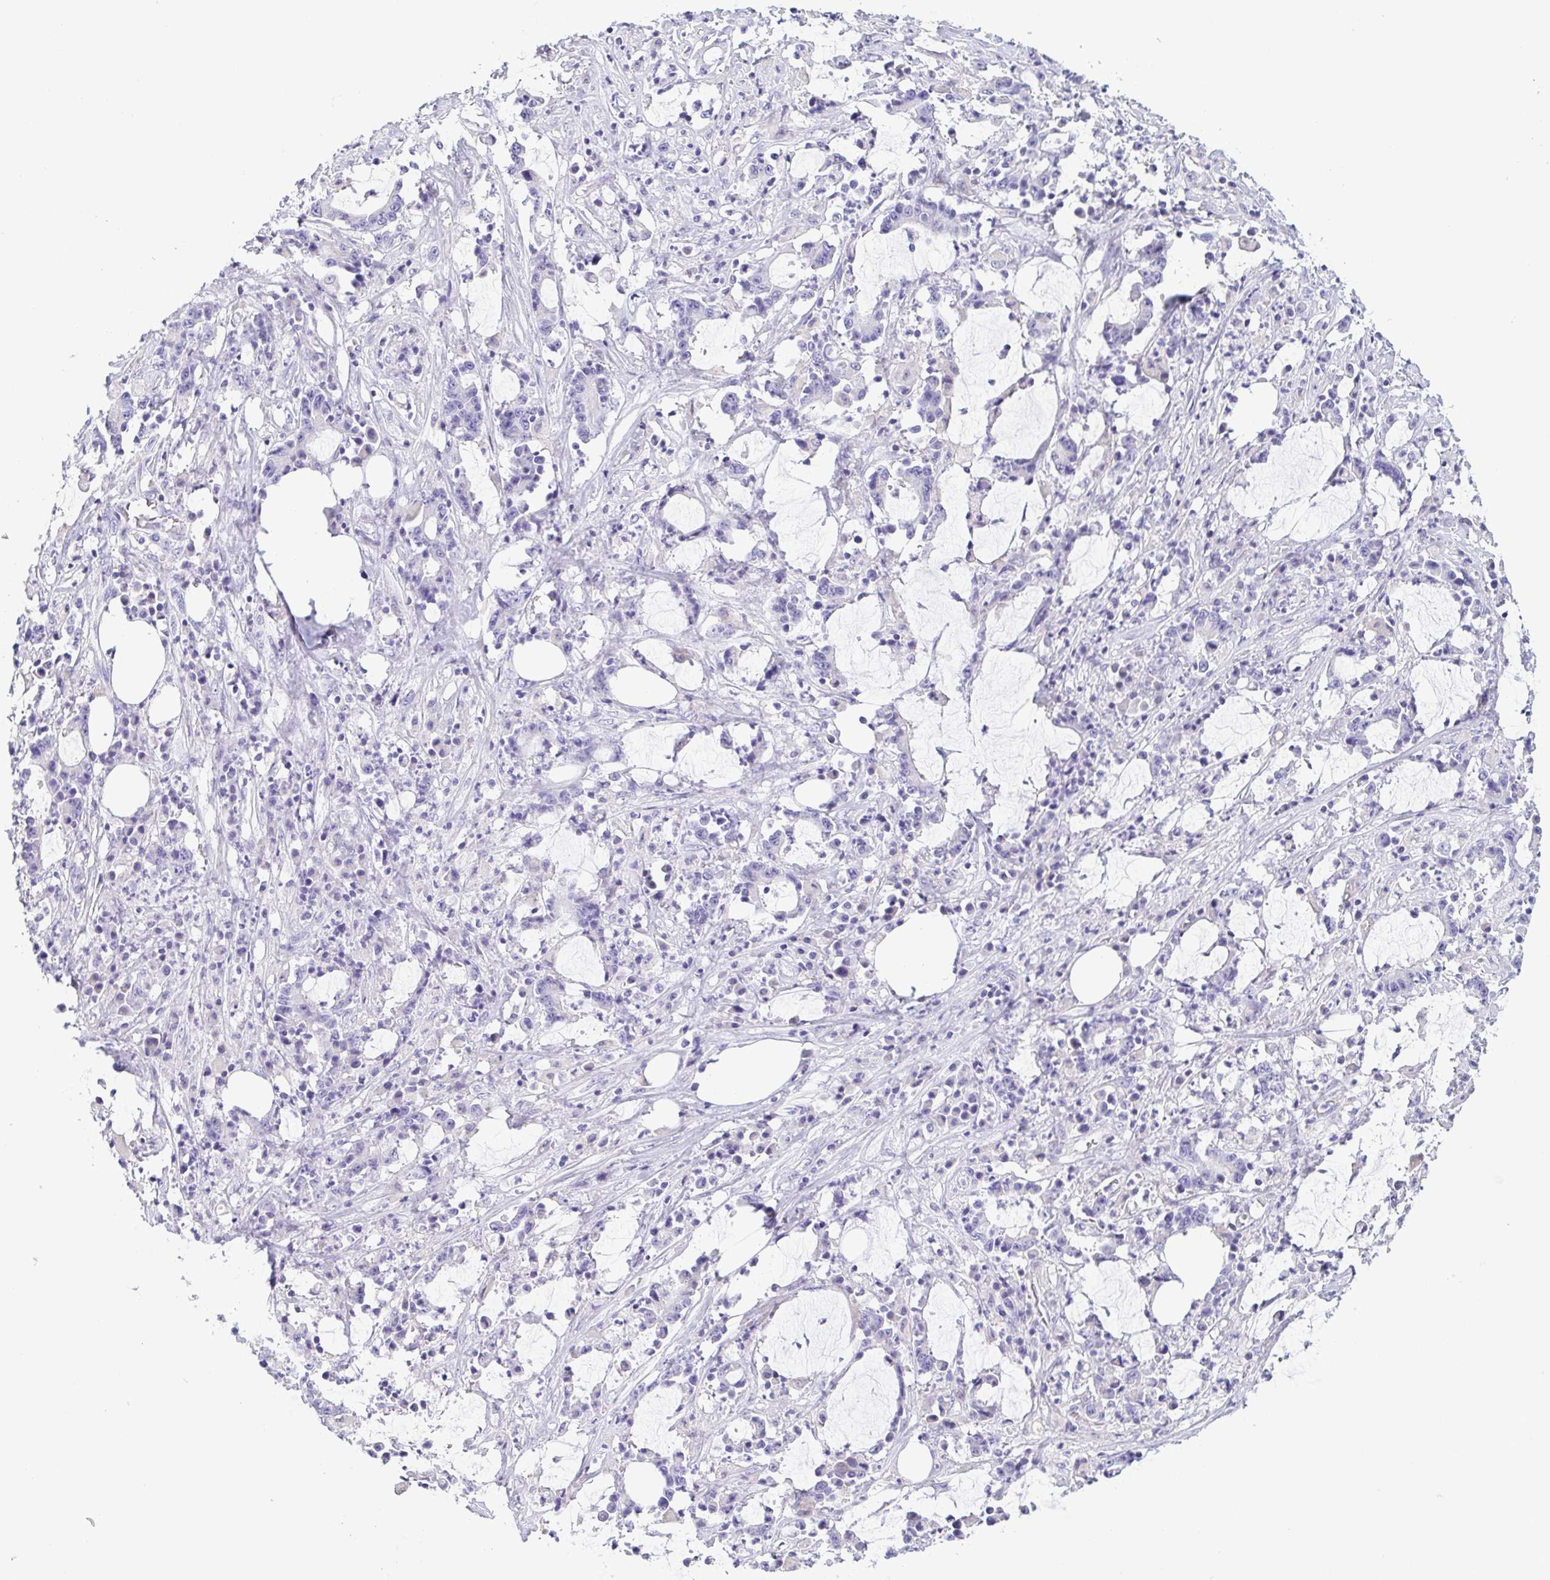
{"staining": {"intensity": "negative", "quantity": "none", "location": "none"}, "tissue": "stomach cancer", "cell_type": "Tumor cells", "image_type": "cancer", "snomed": [{"axis": "morphology", "description": "Adenocarcinoma, NOS"}, {"axis": "topography", "description": "Stomach, upper"}], "caption": "The immunohistochemistry (IHC) micrograph has no significant staining in tumor cells of stomach cancer (adenocarcinoma) tissue. The staining is performed using DAB (3,3'-diaminobenzidine) brown chromogen with nuclei counter-stained in using hematoxylin.", "gene": "TREH", "patient": {"sex": "male", "age": 68}}